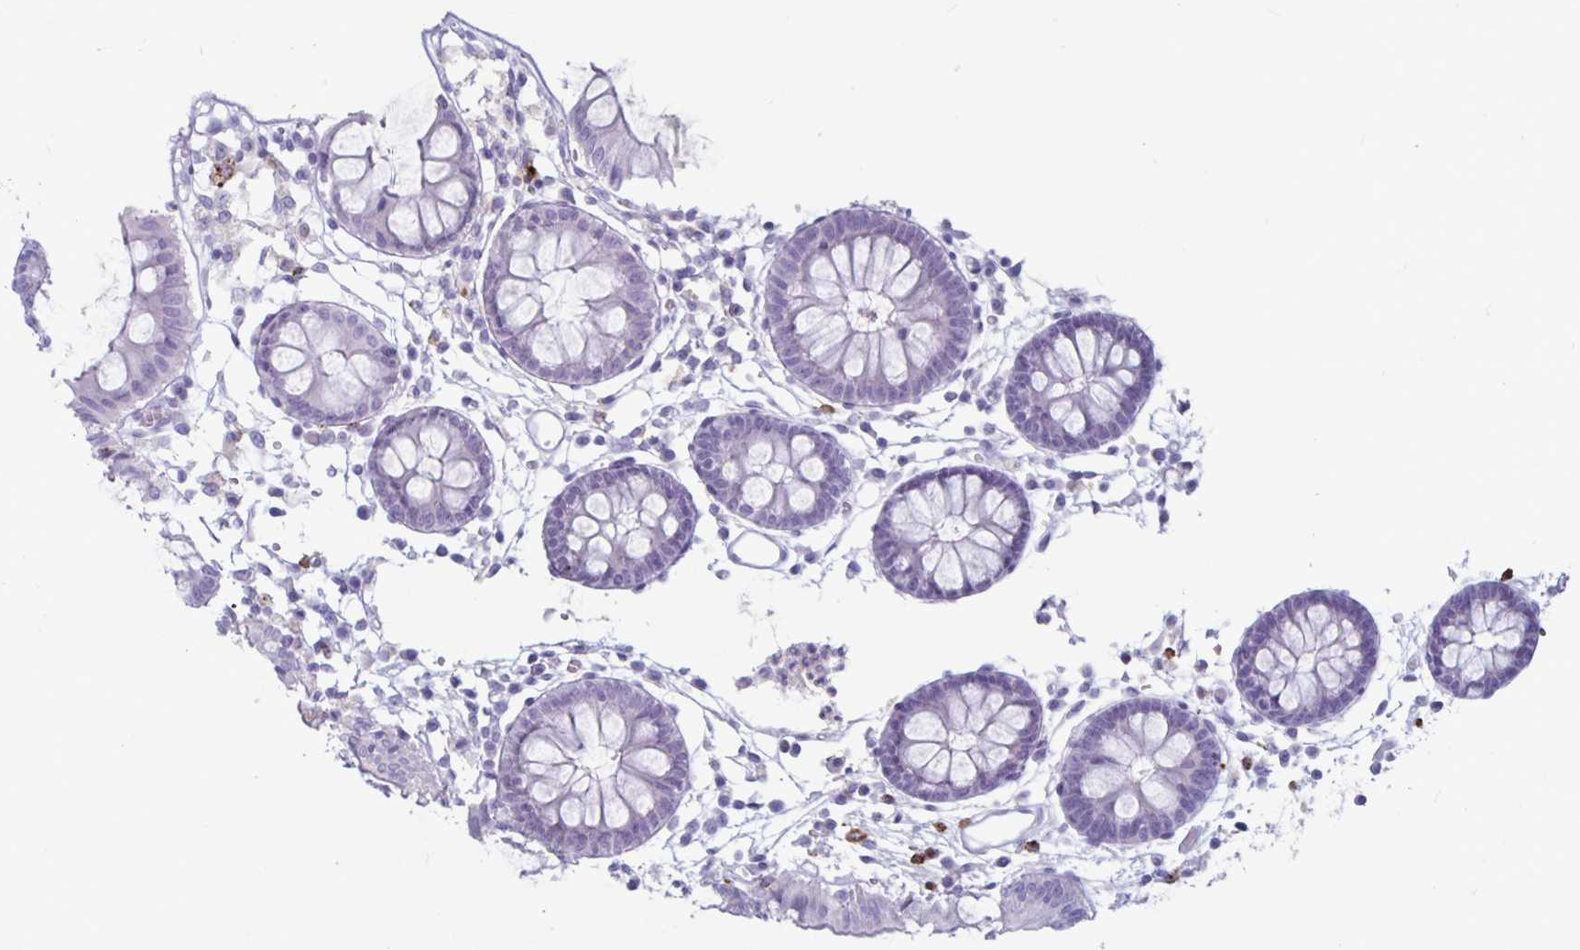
{"staining": {"intensity": "negative", "quantity": "none", "location": "none"}, "tissue": "colon", "cell_type": "Endothelial cells", "image_type": "normal", "snomed": [{"axis": "morphology", "description": "Normal tissue, NOS"}, {"axis": "topography", "description": "Colon"}], "caption": "This micrograph is of unremarkable colon stained with immunohistochemistry to label a protein in brown with the nuclei are counter-stained blue. There is no expression in endothelial cells.", "gene": "GZMK", "patient": {"sex": "female", "age": 84}}